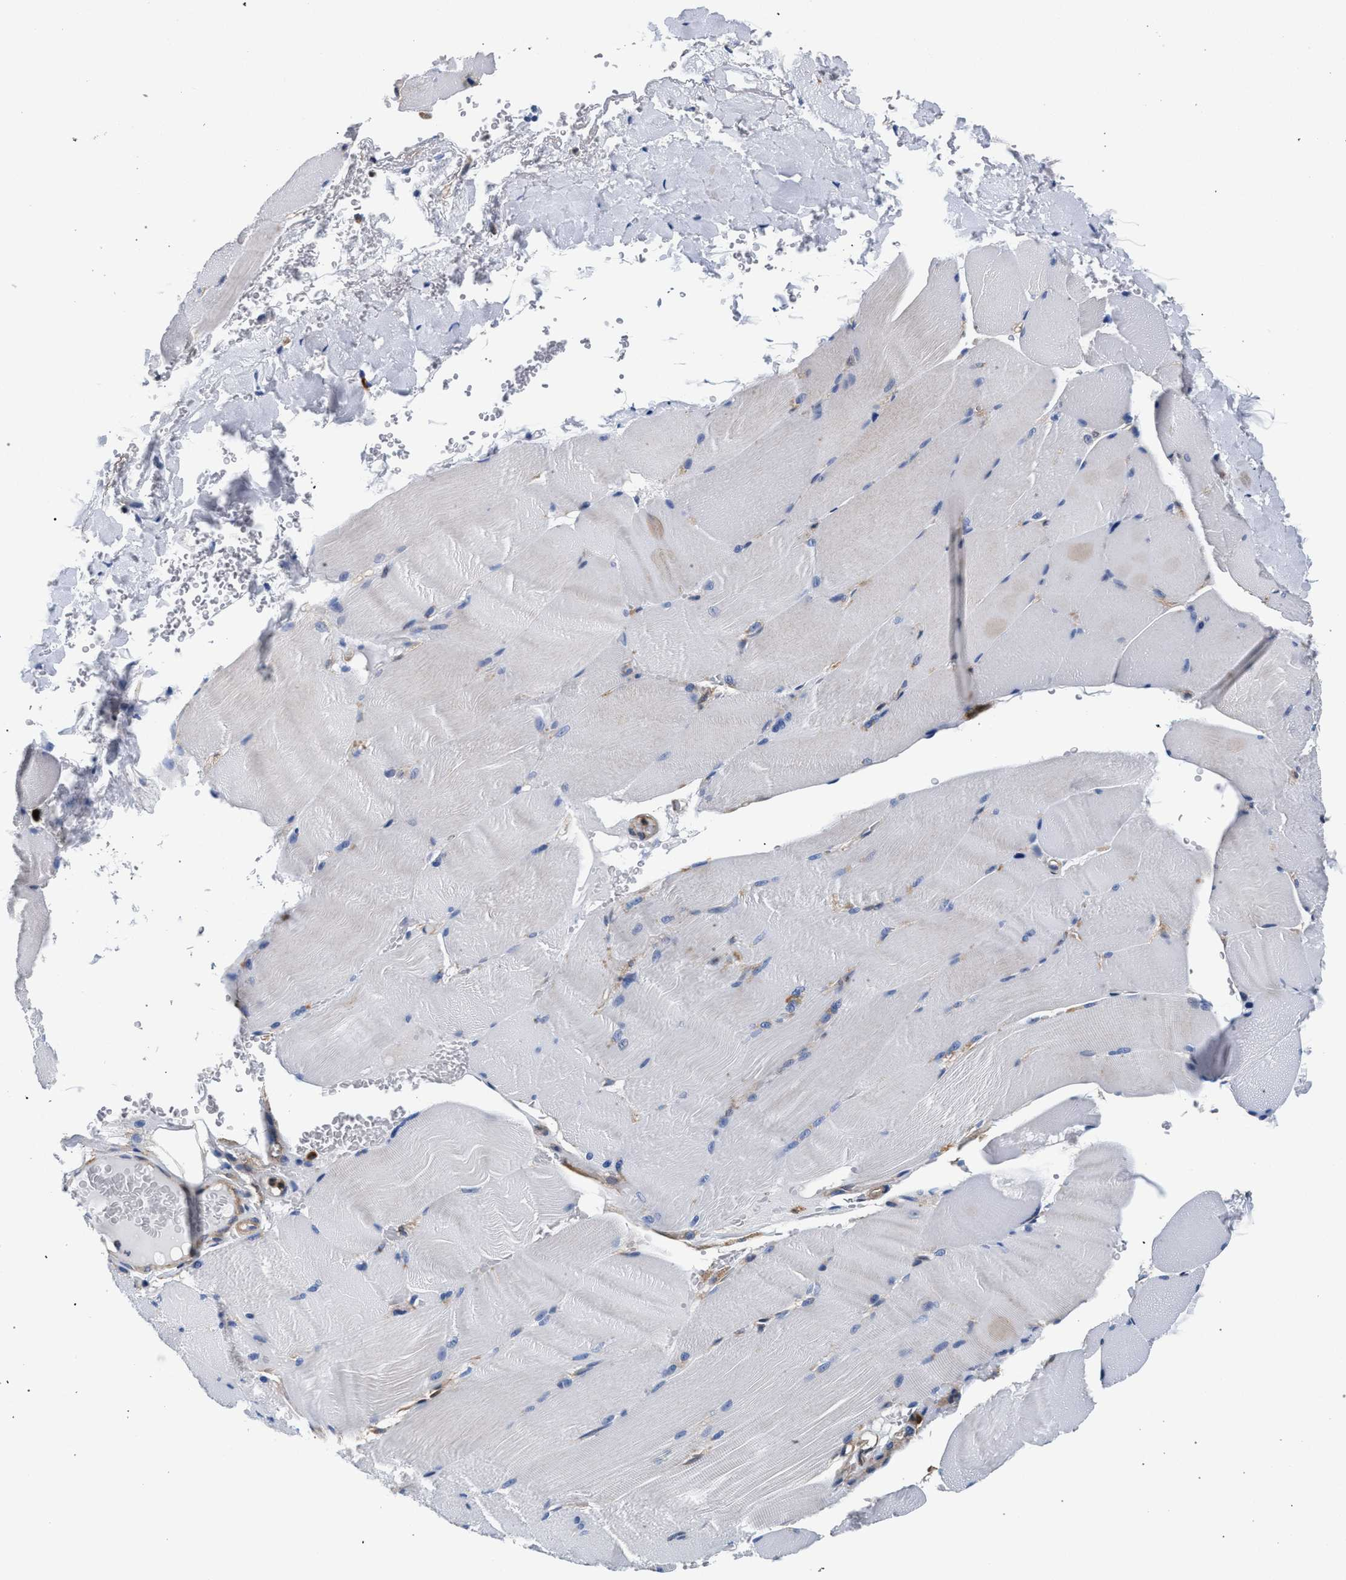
{"staining": {"intensity": "negative", "quantity": "none", "location": "none"}, "tissue": "skeletal muscle", "cell_type": "Myocytes", "image_type": "normal", "snomed": [{"axis": "morphology", "description": "Normal tissue, NOS"}, {"axis": "topography", "description": "Skin"}, {"axis": "topography", "description": "Skeletal muscle"}], "caption": "This is an immunohistochemistry histopathology image of benign skeletal muscle. There is no positivity in myocytes.", "gene": "LASP1", "patient": {"sex": "male", "age": 83}}